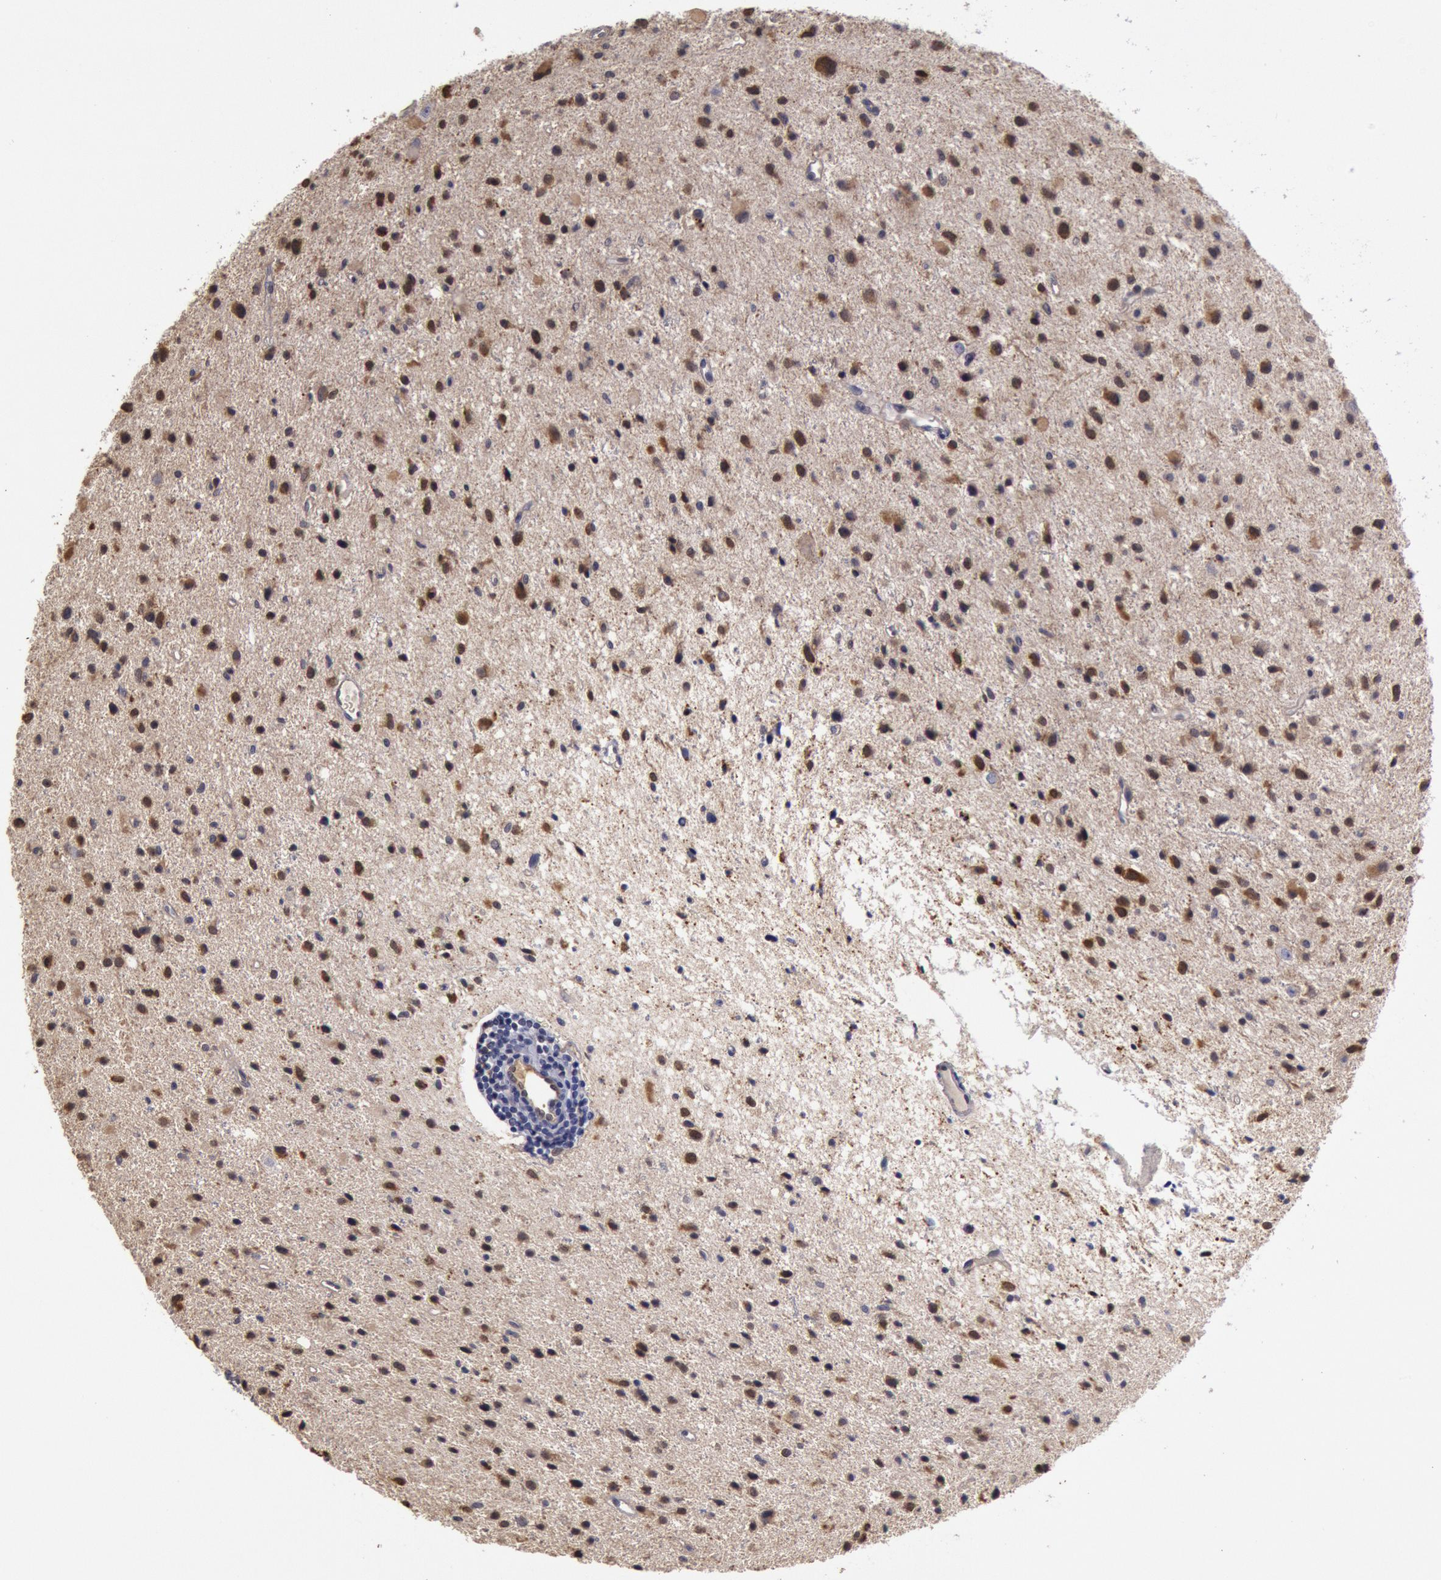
{"staining": {"intensity": "strong", "quantity": "25%-75%", "location": "cytoplasmic/membranous,nuclear"}, "tissue": "glioma", "cell_type": "Tumor cells", "image_type": "cancer", "snomed": [{"axis": "morphology", "description": "Glioma, malignant, Low grade"}, {"axis": "topography", "description": "Brain"}], "caption": "Immunohistochemical staining of human malignant low-grade glioma demonstrates strong cytoplasmic/membranous and nuclear protein positivity in about 25%-75% of tumor cells.", "gene": "MPST", "patient": {"sex": "female", "age": 46}}